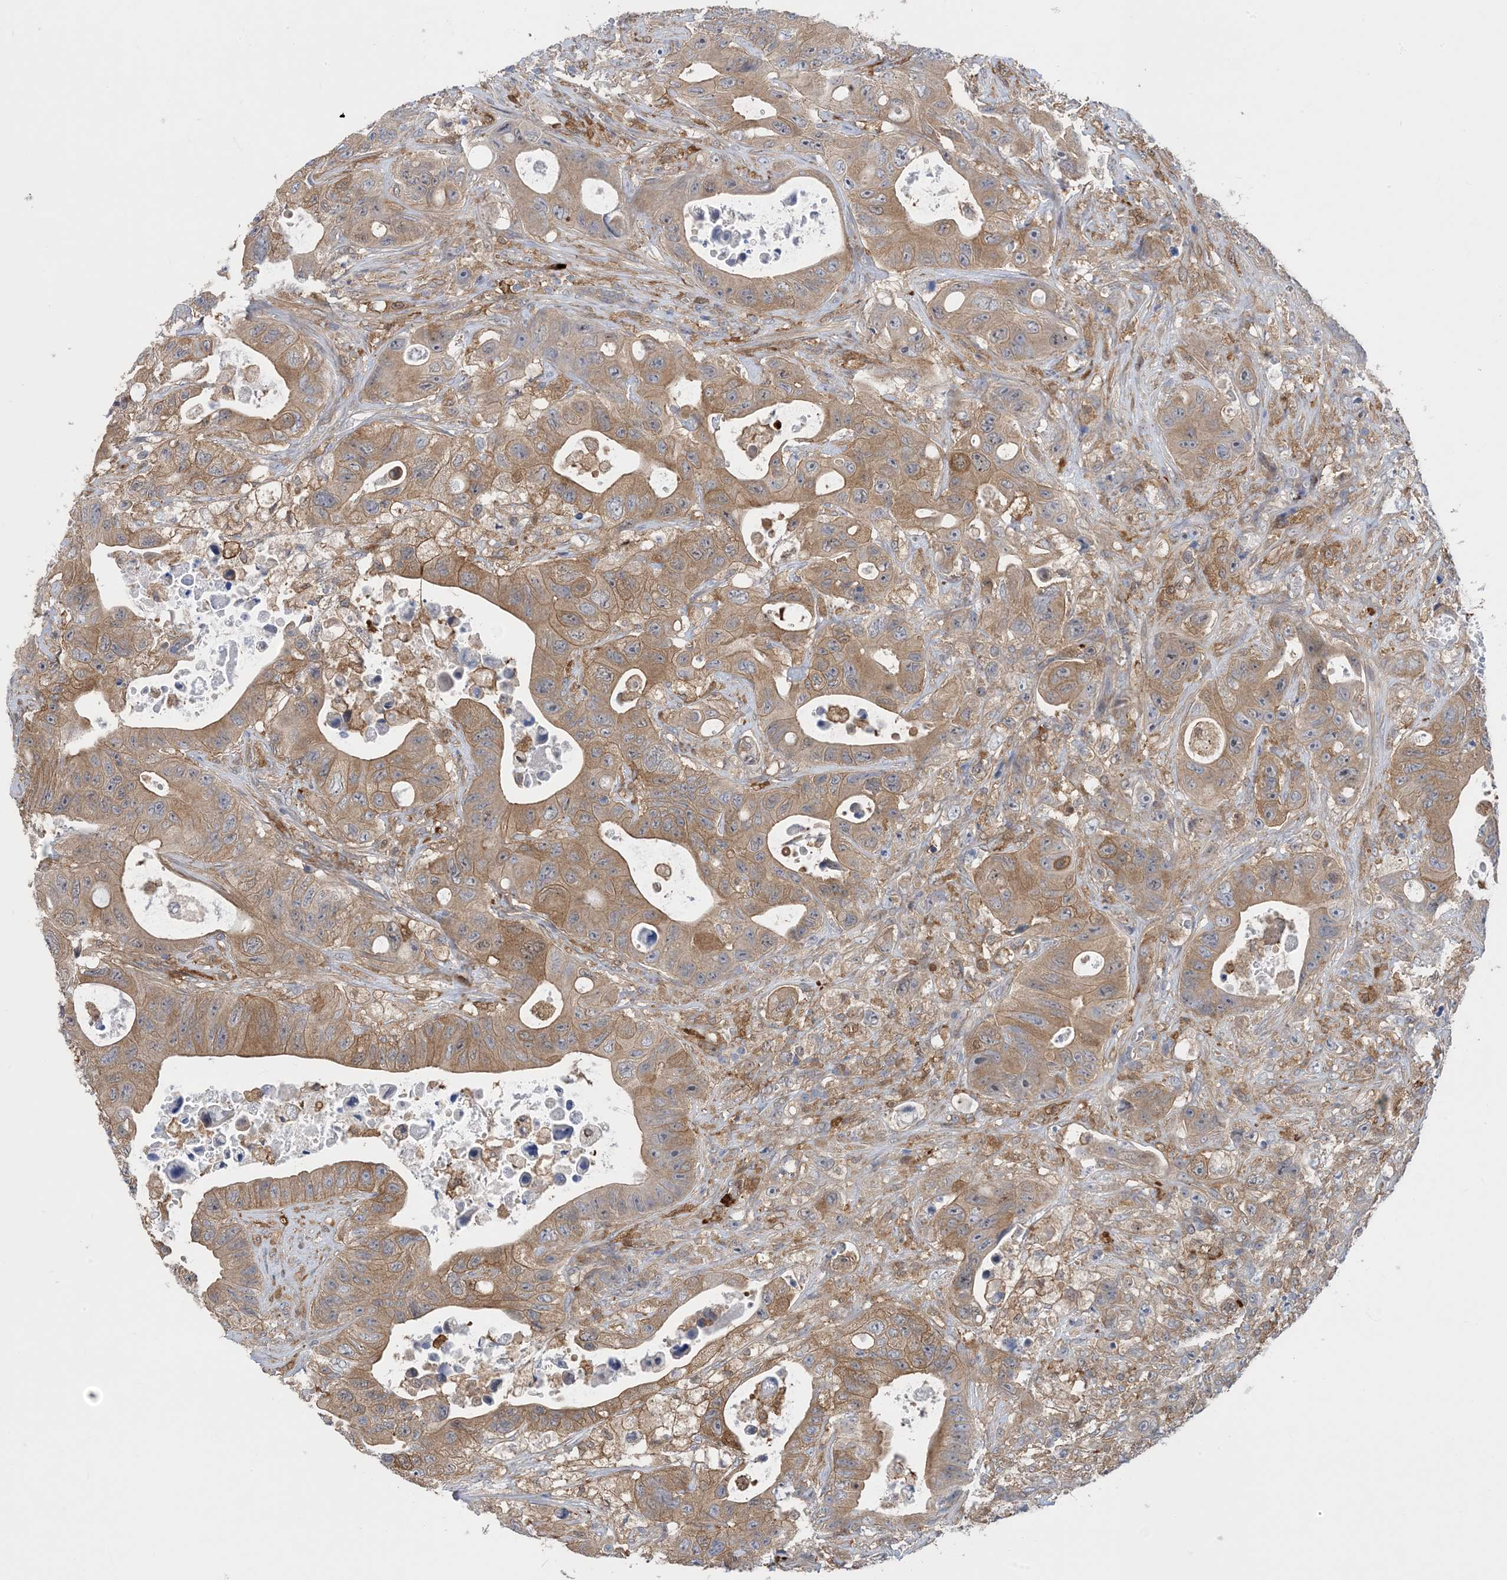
{"staining": {"intensity": "moderate", "quantity": ">75%", "location": "cytoplasmic/membranous"}, "tissue": "colorectal cancer", "cell_type": "Tumor cells", "image_type": "cancer", "snomed": [{"axis": "morphology", "description": "Adenocarcinoma, NOS"}, {"axis": "topography", "description": "Colon"}], "caption": "The histopathology image demonstrates a brown stain indicating the presence of a protein in the cytoplasmic/membranous of tumor cells in colorectal adenocarcinoma. (IHC, brightfield microscopy, high magnification).", "gene": "HS1BP3", "patient": {"sex": "female", "age": 46}}